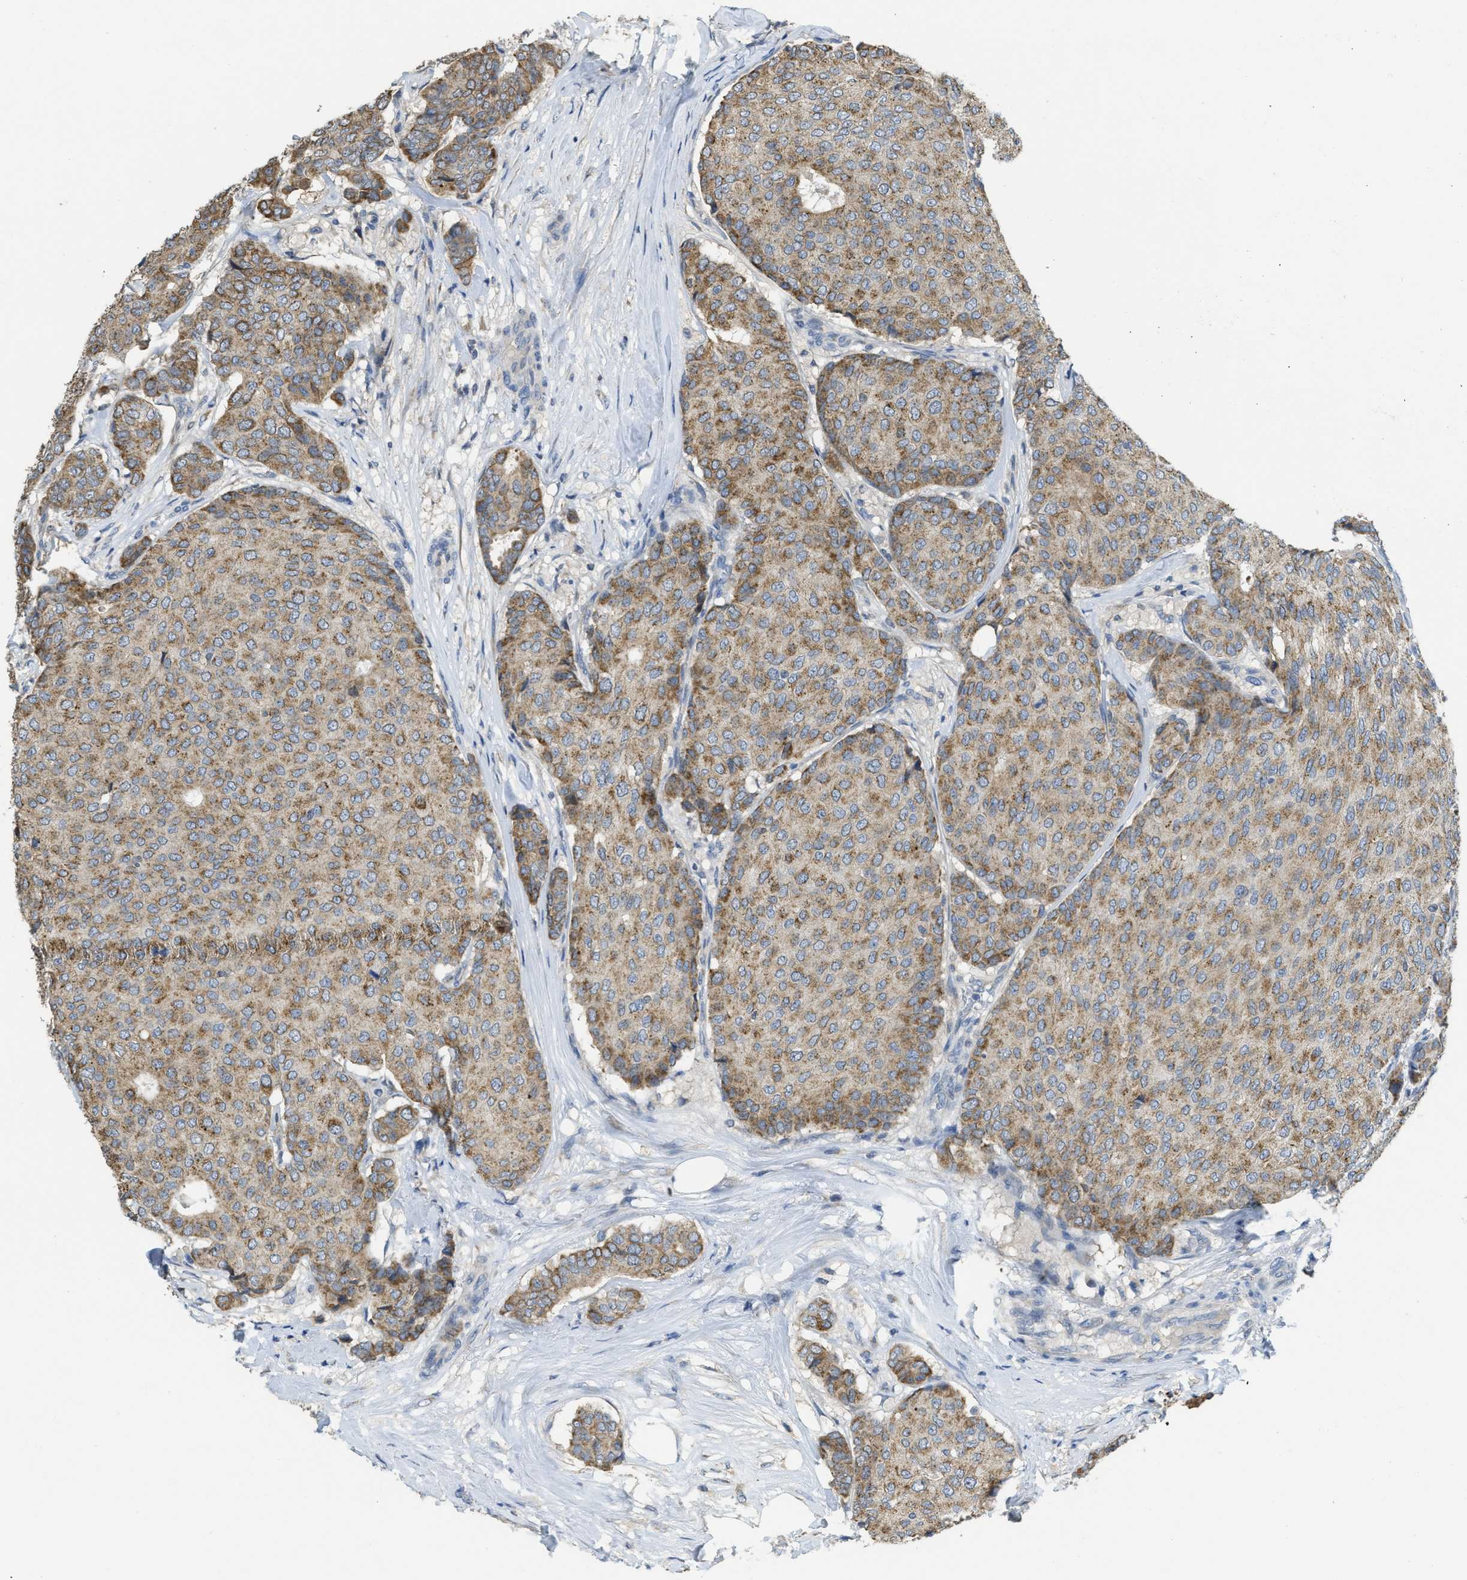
{"staining": {"intensity": "moderate", "quantity": ">75%", "location": "cytoplasmic/membranous"}, "tissue": "breast cancer", "cell_type": "Tumor cells", "image_type": "cancer", "snomed": [{"axis": "morphology", "description": "Duct carcinoma"}, {"axis": "topography", "description": "Breast"}], "caption": "Intraductal carcinoma (breast) stained with IHC shows moderate cytoplasmic/membranous expression in about >75% of tumor cells.", "gene": "SFXN2", "patient": {"sex": "female", "age": 75}}